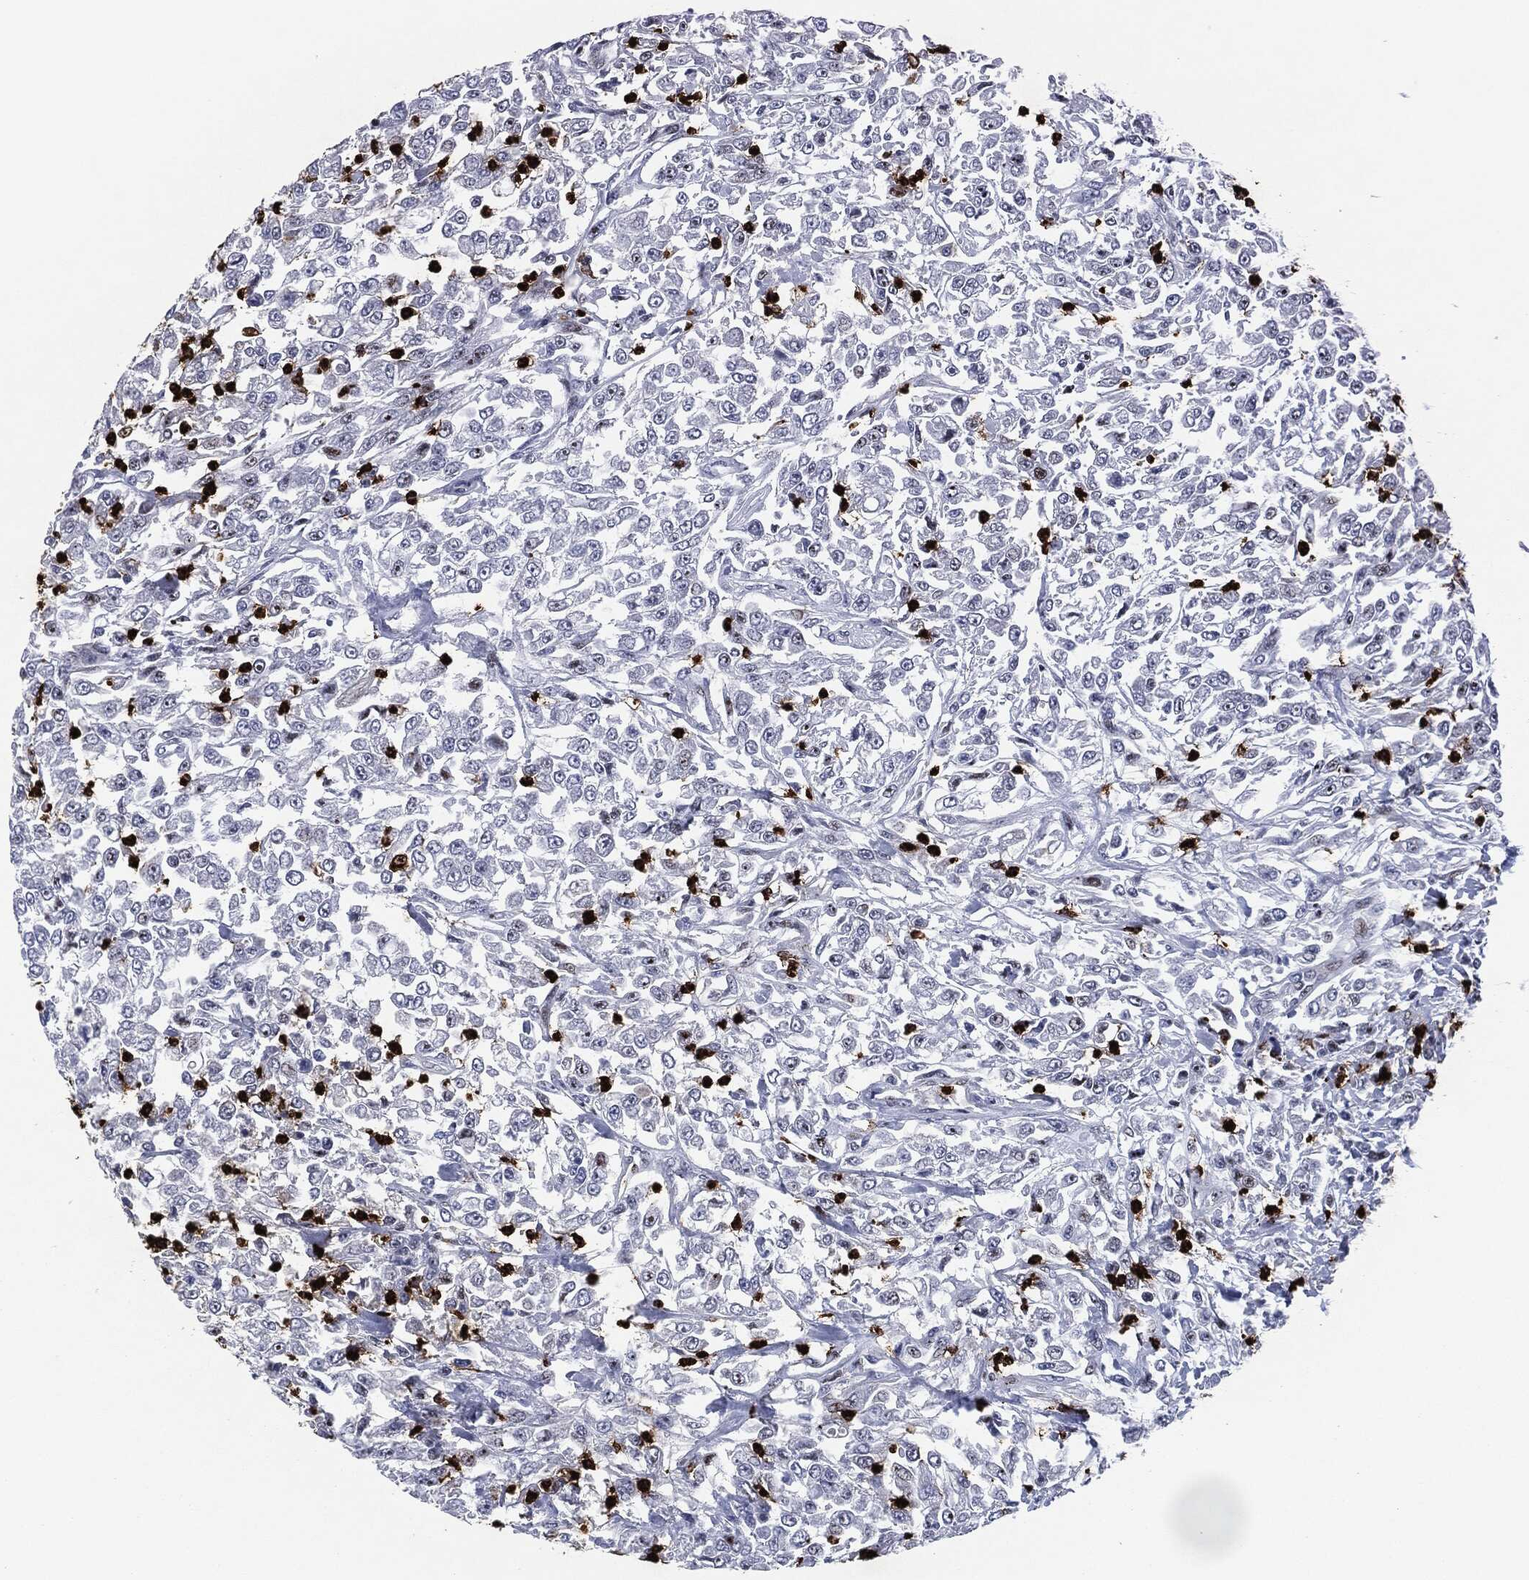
{"staining": {"intensity": "negative", "quantity": "none", "location": "none"}, "tissue": "urothelial cancer", "cell_type": "Tumor cells", "image_type": "cancer", "snomed": [{"axis": "morphology", "description": "Urothelial carcinoma, High grade"}, {"axis": "topography", "description": "Urinary bladder"}], "caption": "Immunohistochemistry (IHC) of human urothelial cancer displays no expression in tumor cells.", "gene": "MPO", "patient": {"sex": "male", "age": 46}}